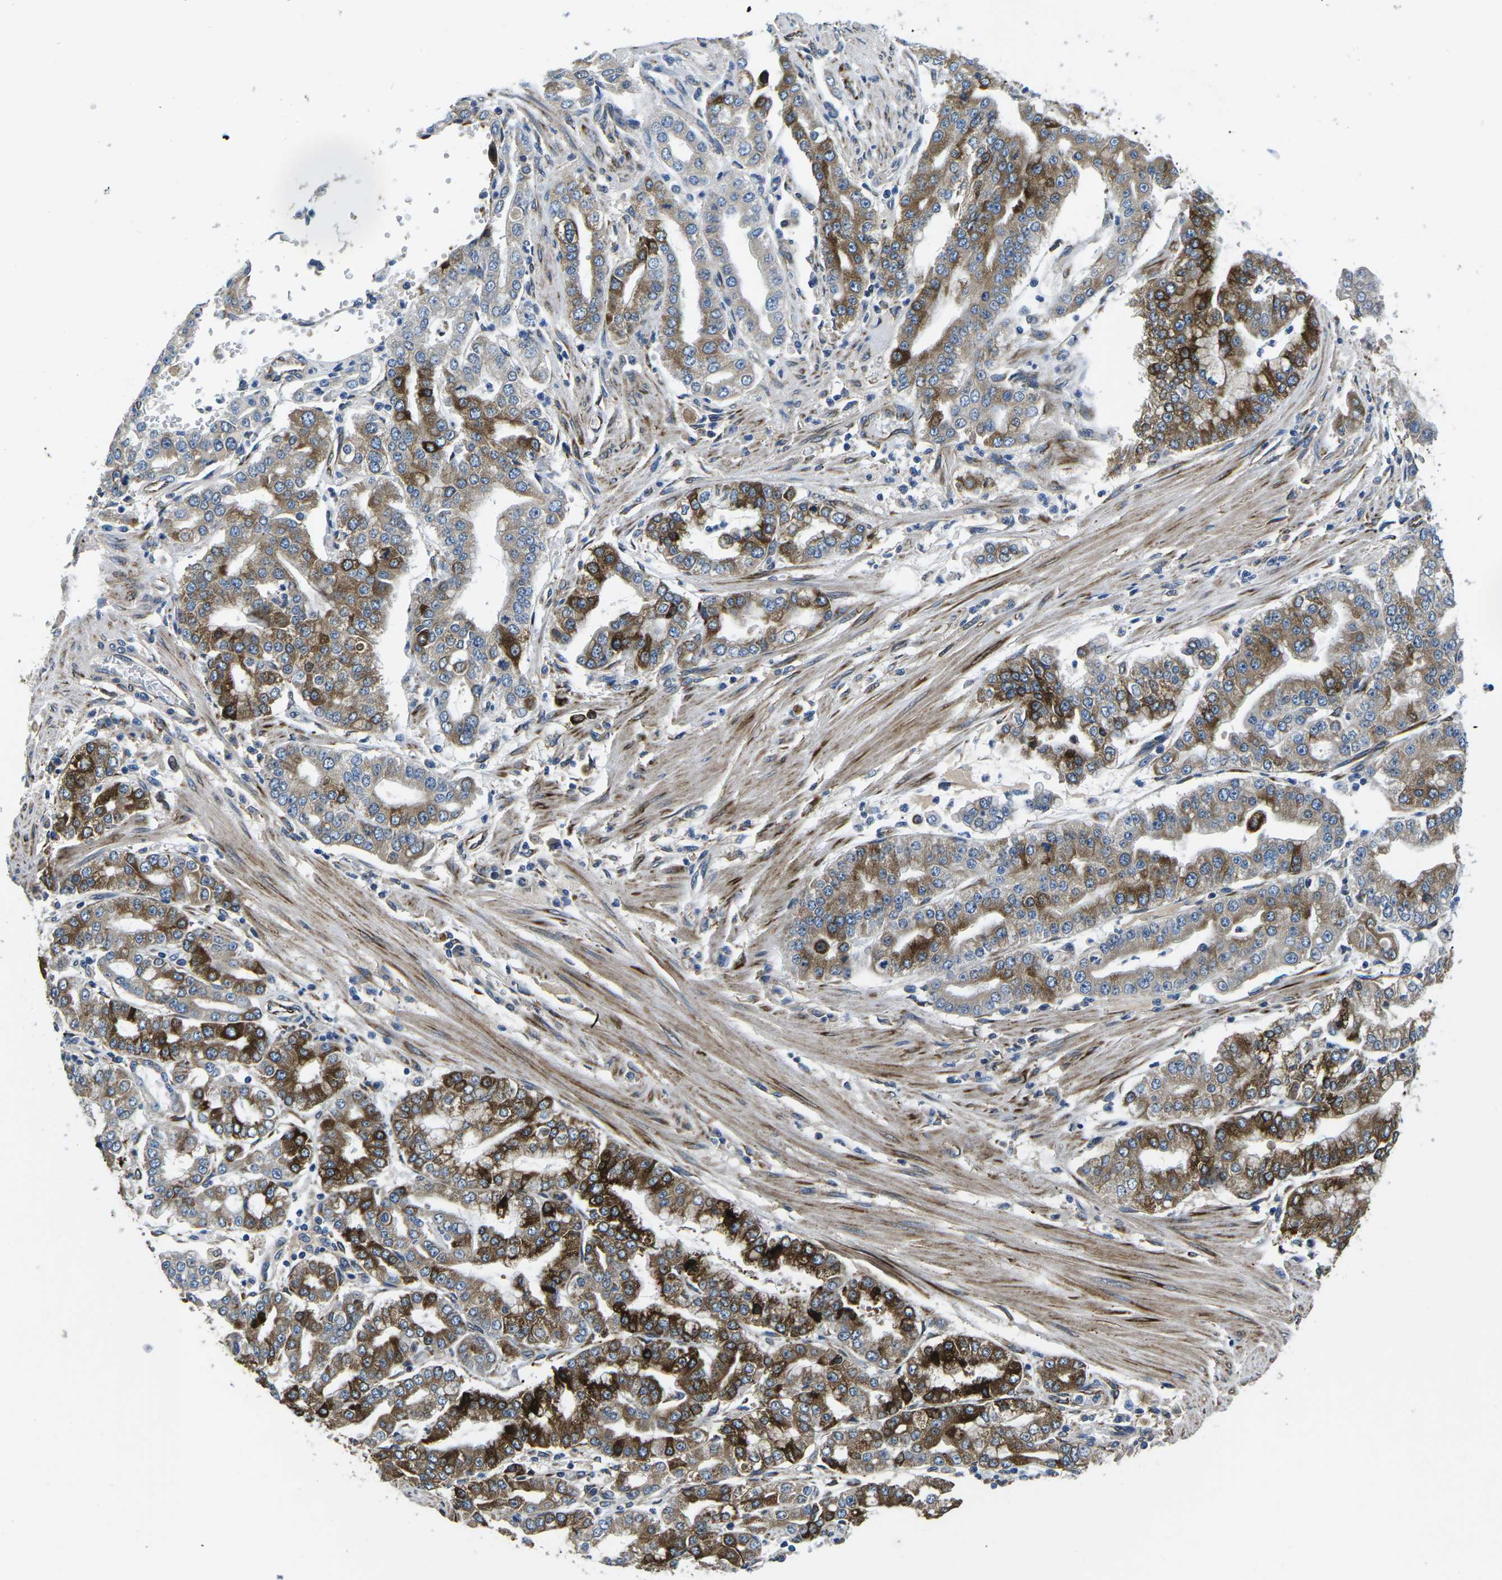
{"staining": {"intensity": "strong", "quantity": "25%-75%", "location": "cytoplasmic/membranous"}, "tissue": "stomach cancer", "cell_type": "Tumor cells", "image_type": "cancer", "snomed": [{"axis": "morphology", "description": "Adenocarcinoma, NOS"}, {"axis": "topography", "description": "Stomach"}], "caption": "Stomach cancer (adenocarcinoma) tissue reveals strong cytoplasmic/membranous positivity in approximately 25%-75% of tumor cells, visualized by immunohistochemistry. The protein is stained brown, and the nuclei are stained in blue (DAB IHC with brightfield microscopy, high magnification).", "gene": "PDZD8", "patient": {"sex": "male", "age": 76}}